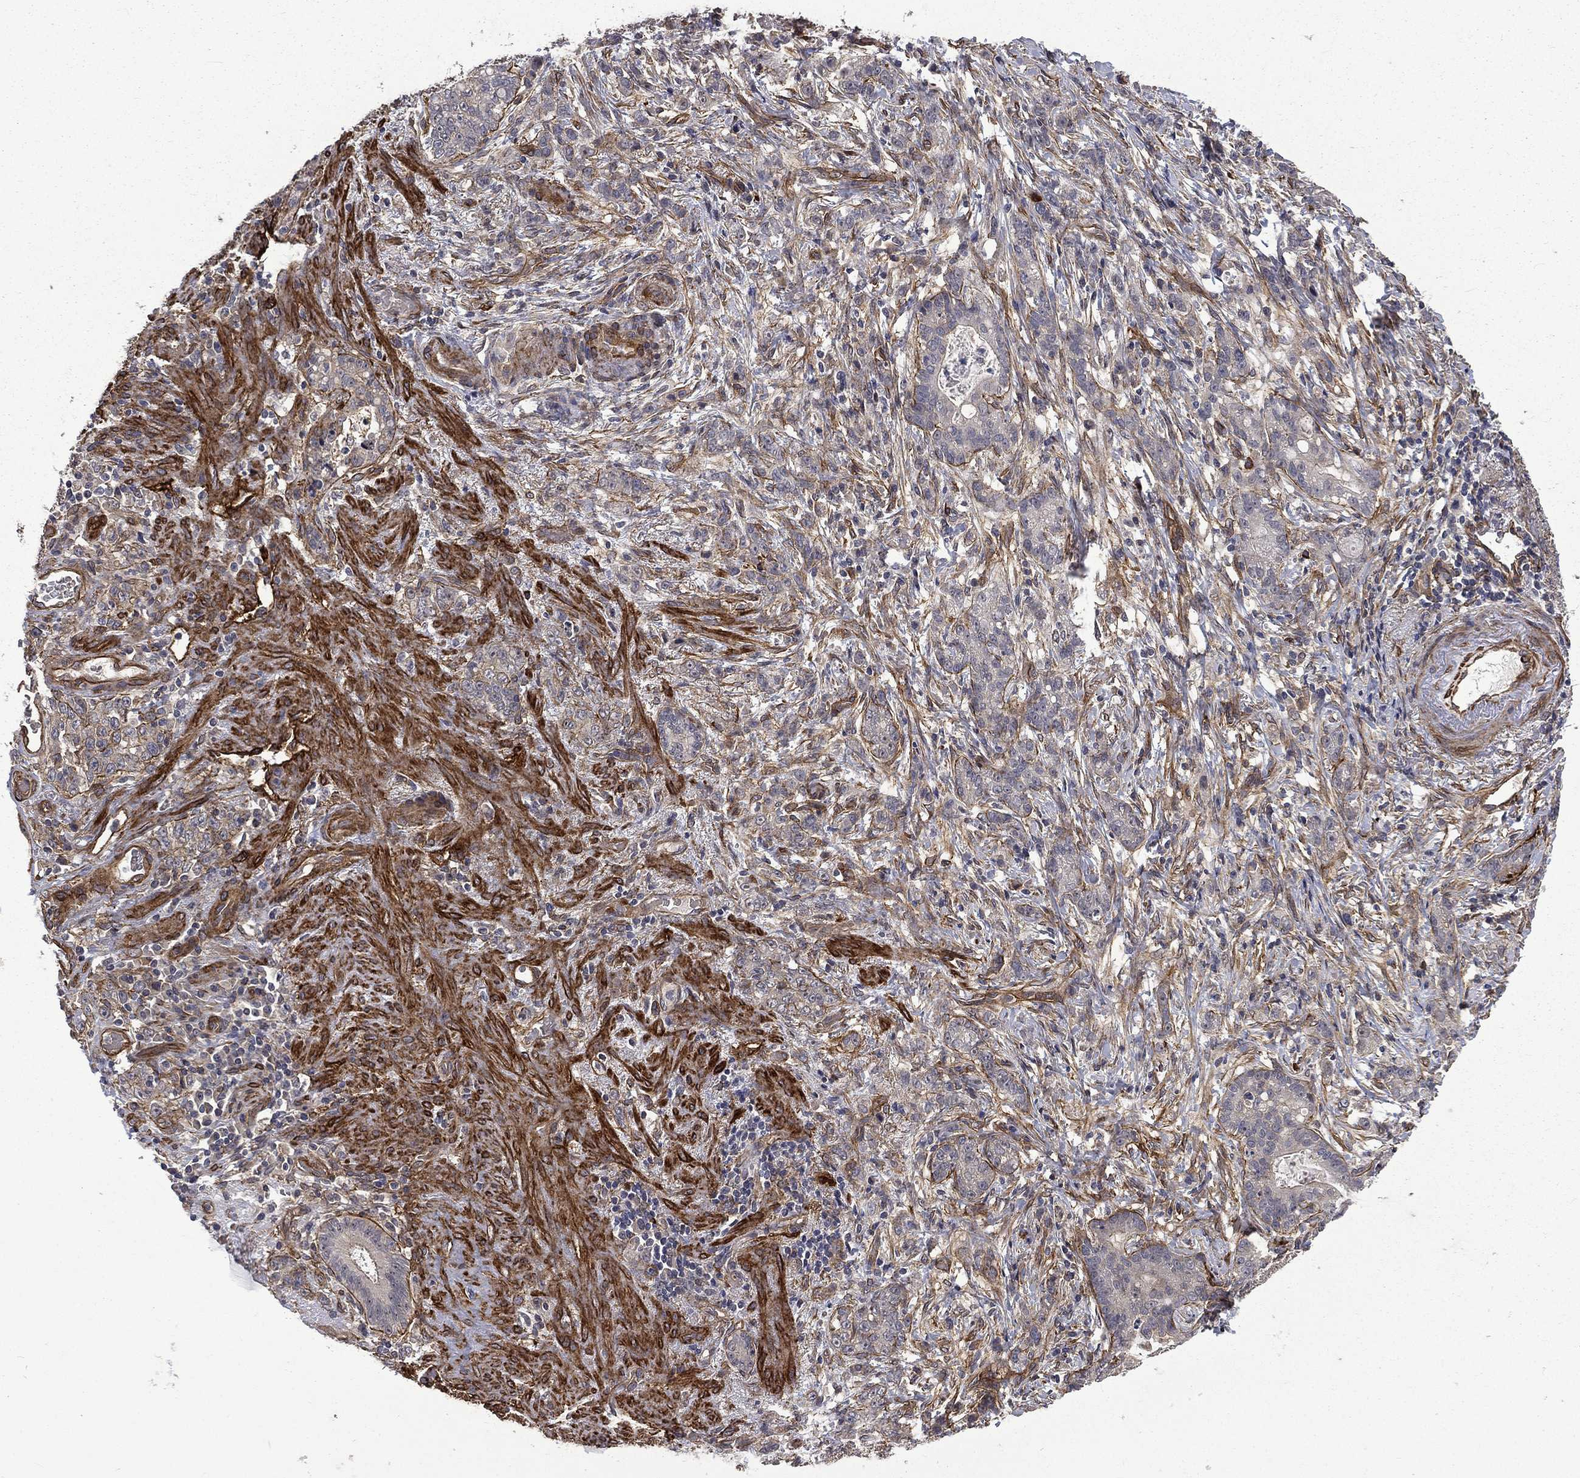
{"staining": {"intensity": "negative", "quantity": "none", "location": "none"}, "tissue": "stomach cancer", "cell_type": "Tumor cells", "image_type": "cancer", "snomed": [{"axis": "morphology", "description": "Adenocarcinoma, NOS"}, {"axis": "topography", "description": "Stomach, lower"}], "caption": "Stomach cancer stained for a protein using immunohistochemistry (IHC) reveals no expression tumor cells.", "gene": "PPFIBP1", "patient": {"sex": "male", "age": 88}}